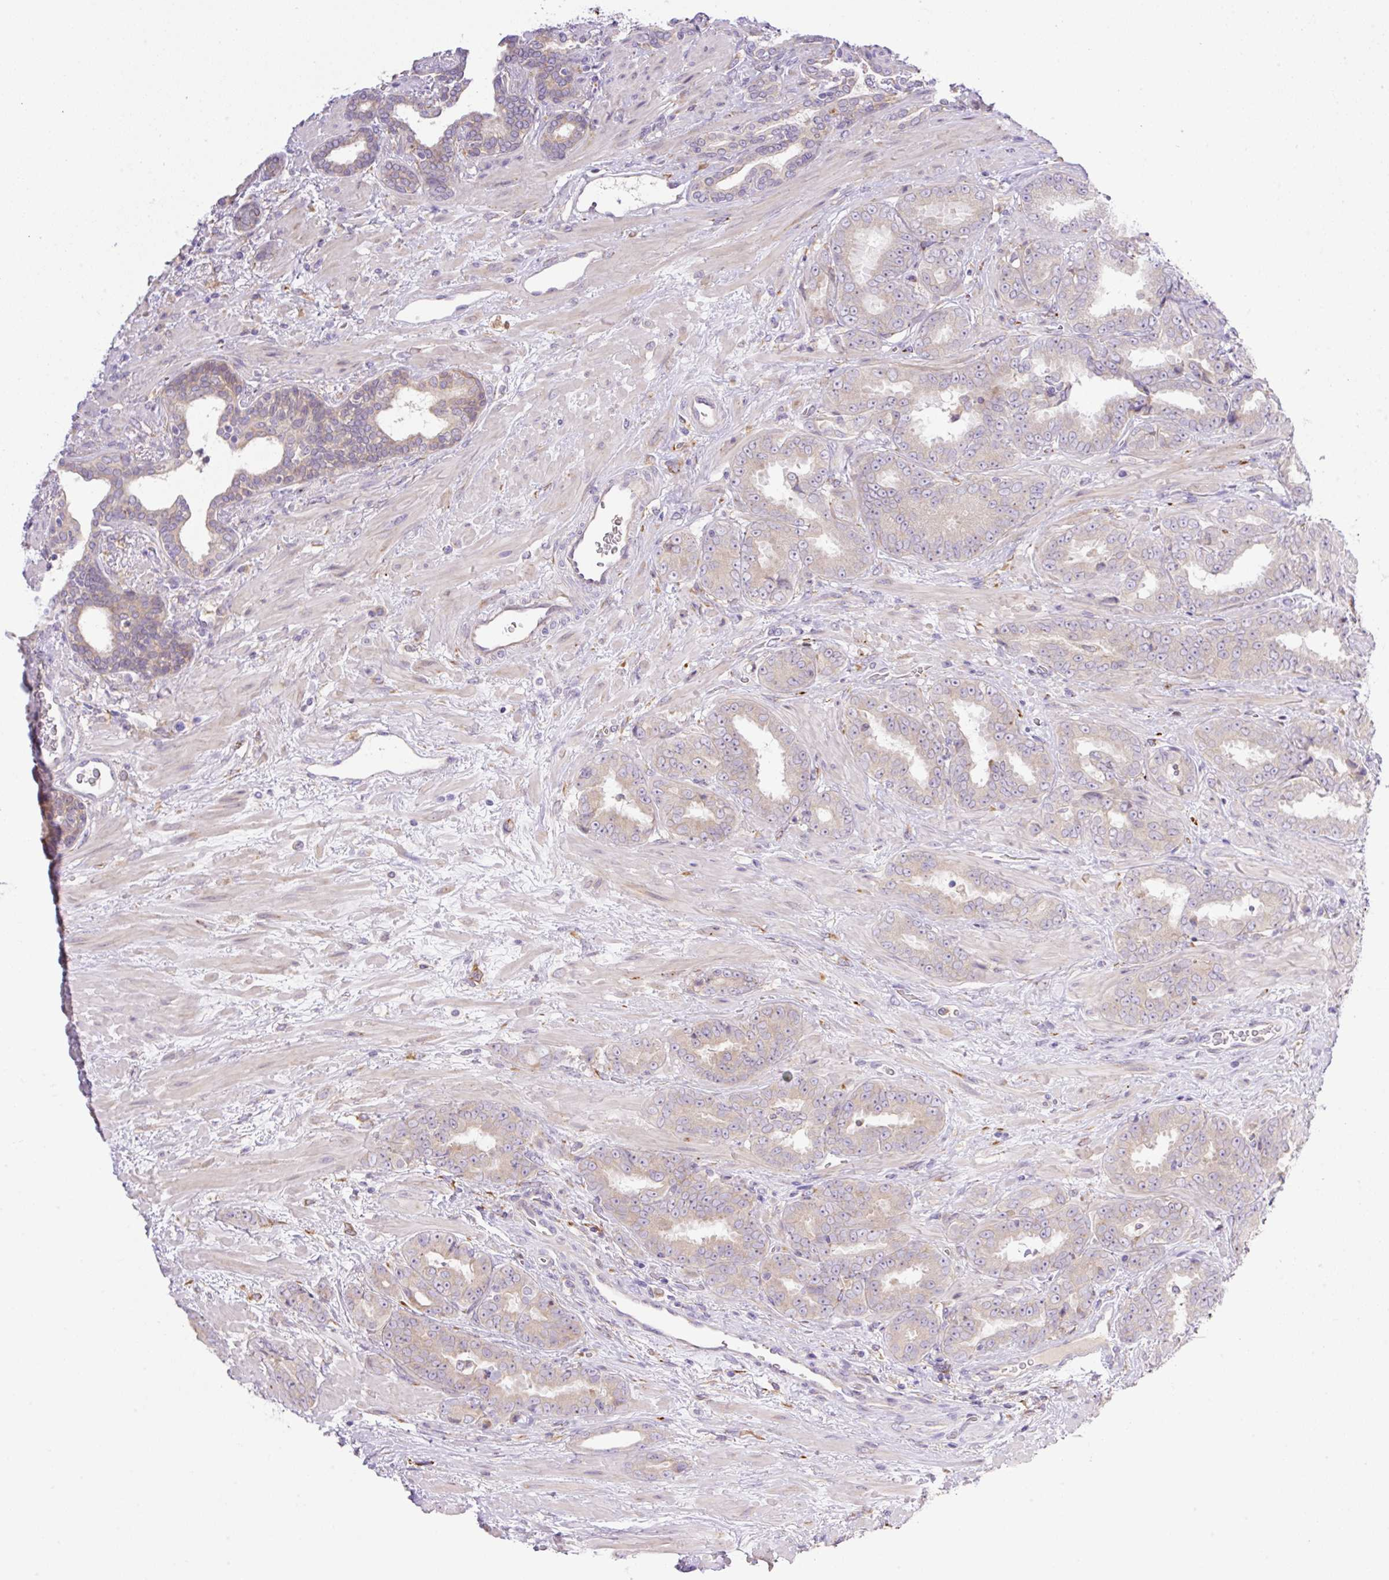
{"staining": {"intensity": "weak", "quantity": "<25%", "location": "cytoplasmic/membranous"}, "tissue": "prostate cancer", "cell_type": "Tumor cells", "image_type": "cancer", "snomed": [{"axis": "morphology", "description": "Adenocarcinoma, High grade"}, {"axis": "topography", "description": "Prostate"}], "caption": "IHC photomicrograph of human high-grade adenocarcinoma (prostate) stained for a protein (brown), which reveals no positivity in tumor cells.", "gene": "POFUT1", "patient": {"sex": "male", "age": 72}}